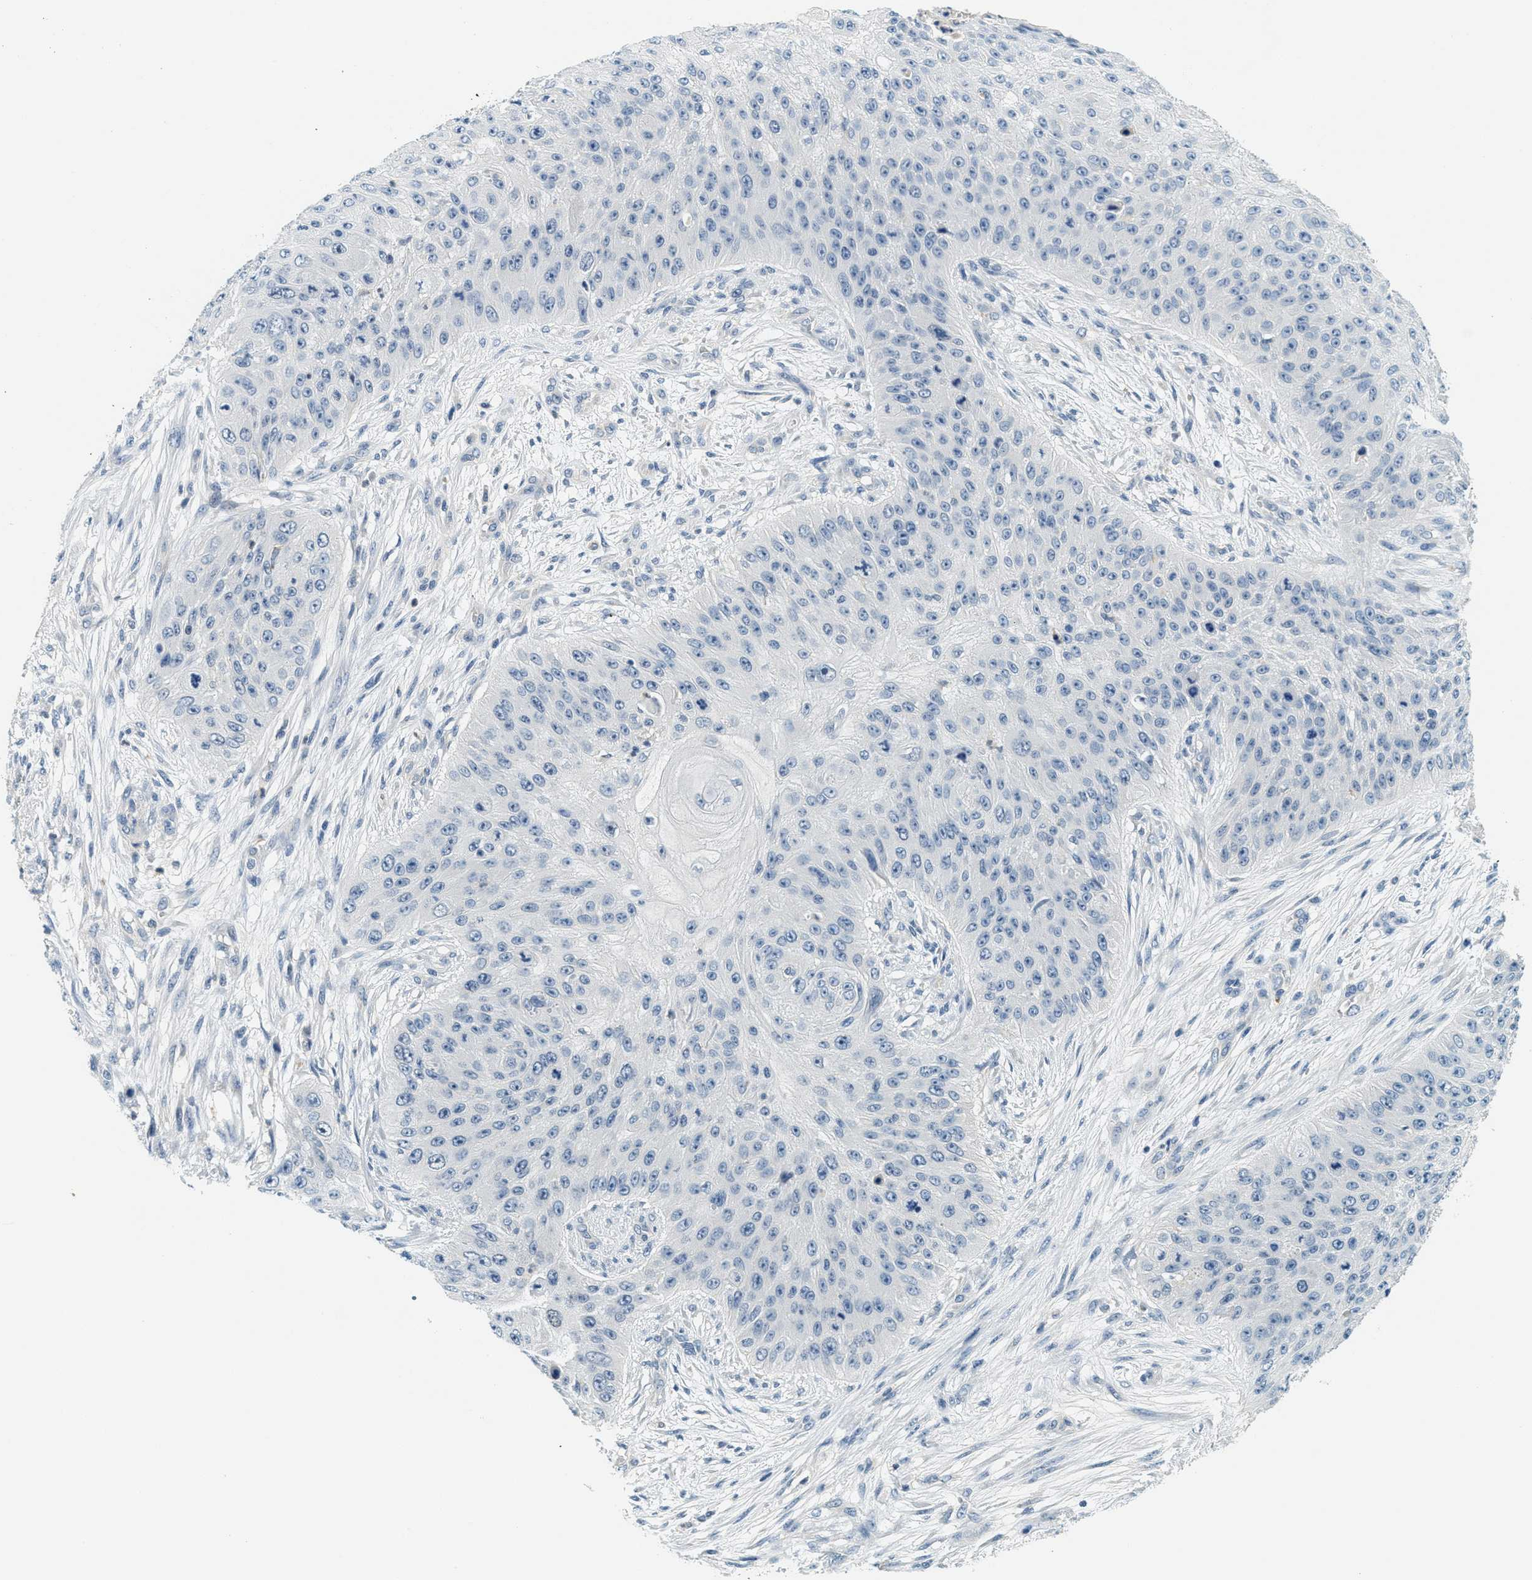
{"staining": {"intensity": "negative", "quantity": "none", "location": "none"}, "tissue": "skin cancer", "cell_type": "Tumor cells", "image_type": "cancer", "snomed": [{"axis": "morphology", "description": "Squamous cell carcinoma, NOS"}, {"axis": "topography", "description": "Skin"}], "caption": "The micrograph exhibits no staining of tumor cells in skin cancer (squamous cell carcinoma). (Stains: DAB IHC with hematoxylin counter stain, Microscopy: brightfield microscopy at high magnification).", "gene": "RASGRP2", "patient": {"sex": "female", "age": 80}}